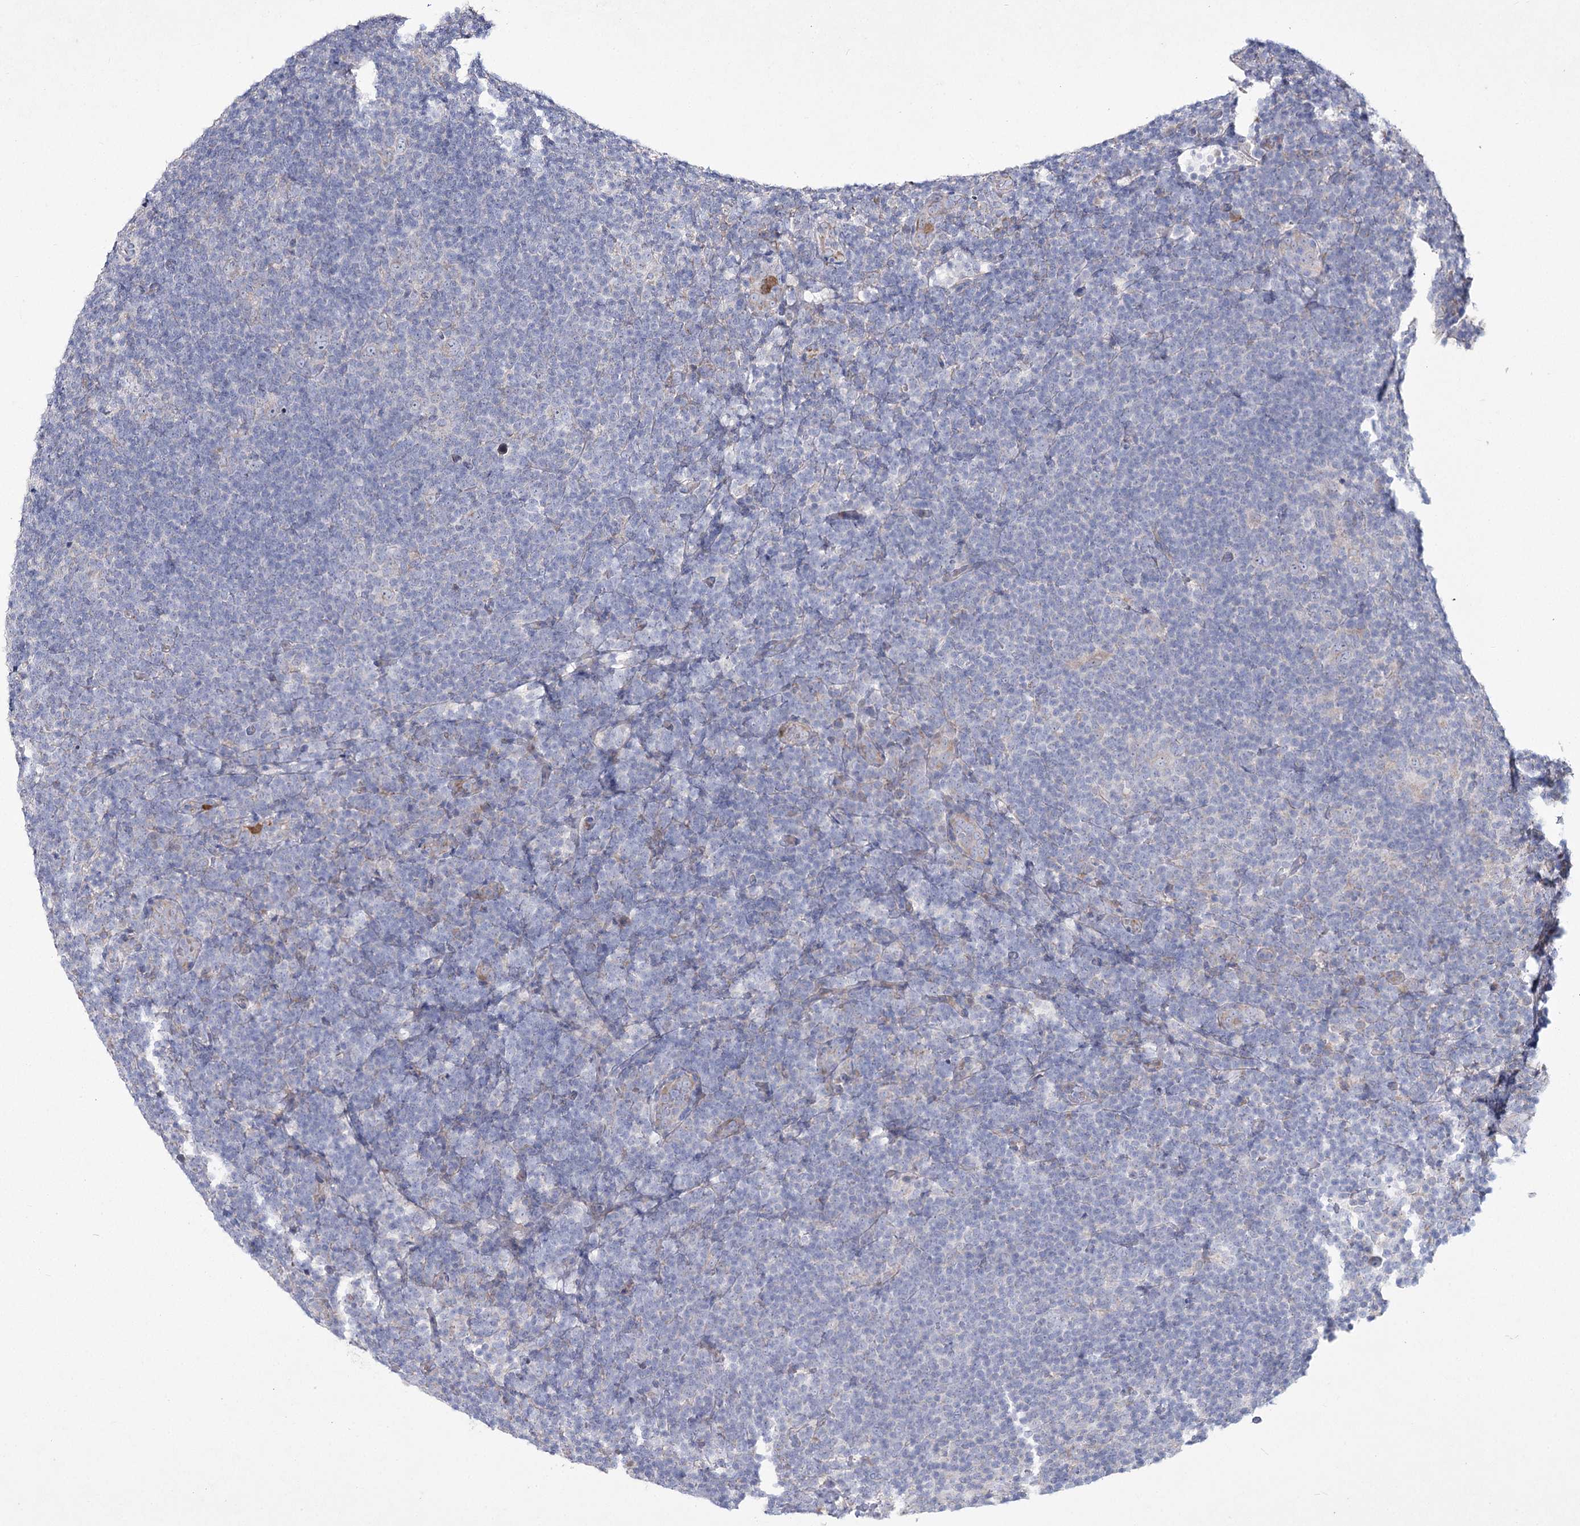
{"staining": {"intensity": "negative", "quantity": "none", "location": "none"}, "tissue": "lymphoma", "cell_type": "Tumor cells", "image_type": "cancer", "snomed": [{"axis": "morphology", "description": "Hodgkin's disease, NOS"}, {"axis": "topography", "description": "Lymph node"}], "caption": "This histopathology image is of lymphoma stained with immunohistochemistry (IHC) to label a protein in brown with the nuclei are counter-stained blue. There is no expression in tumor cells. (Brightfield microscopy of DAB IHC at high magnification).", "gene": "NIPAL4", "patient": {"sex": "female", "age": 57}}